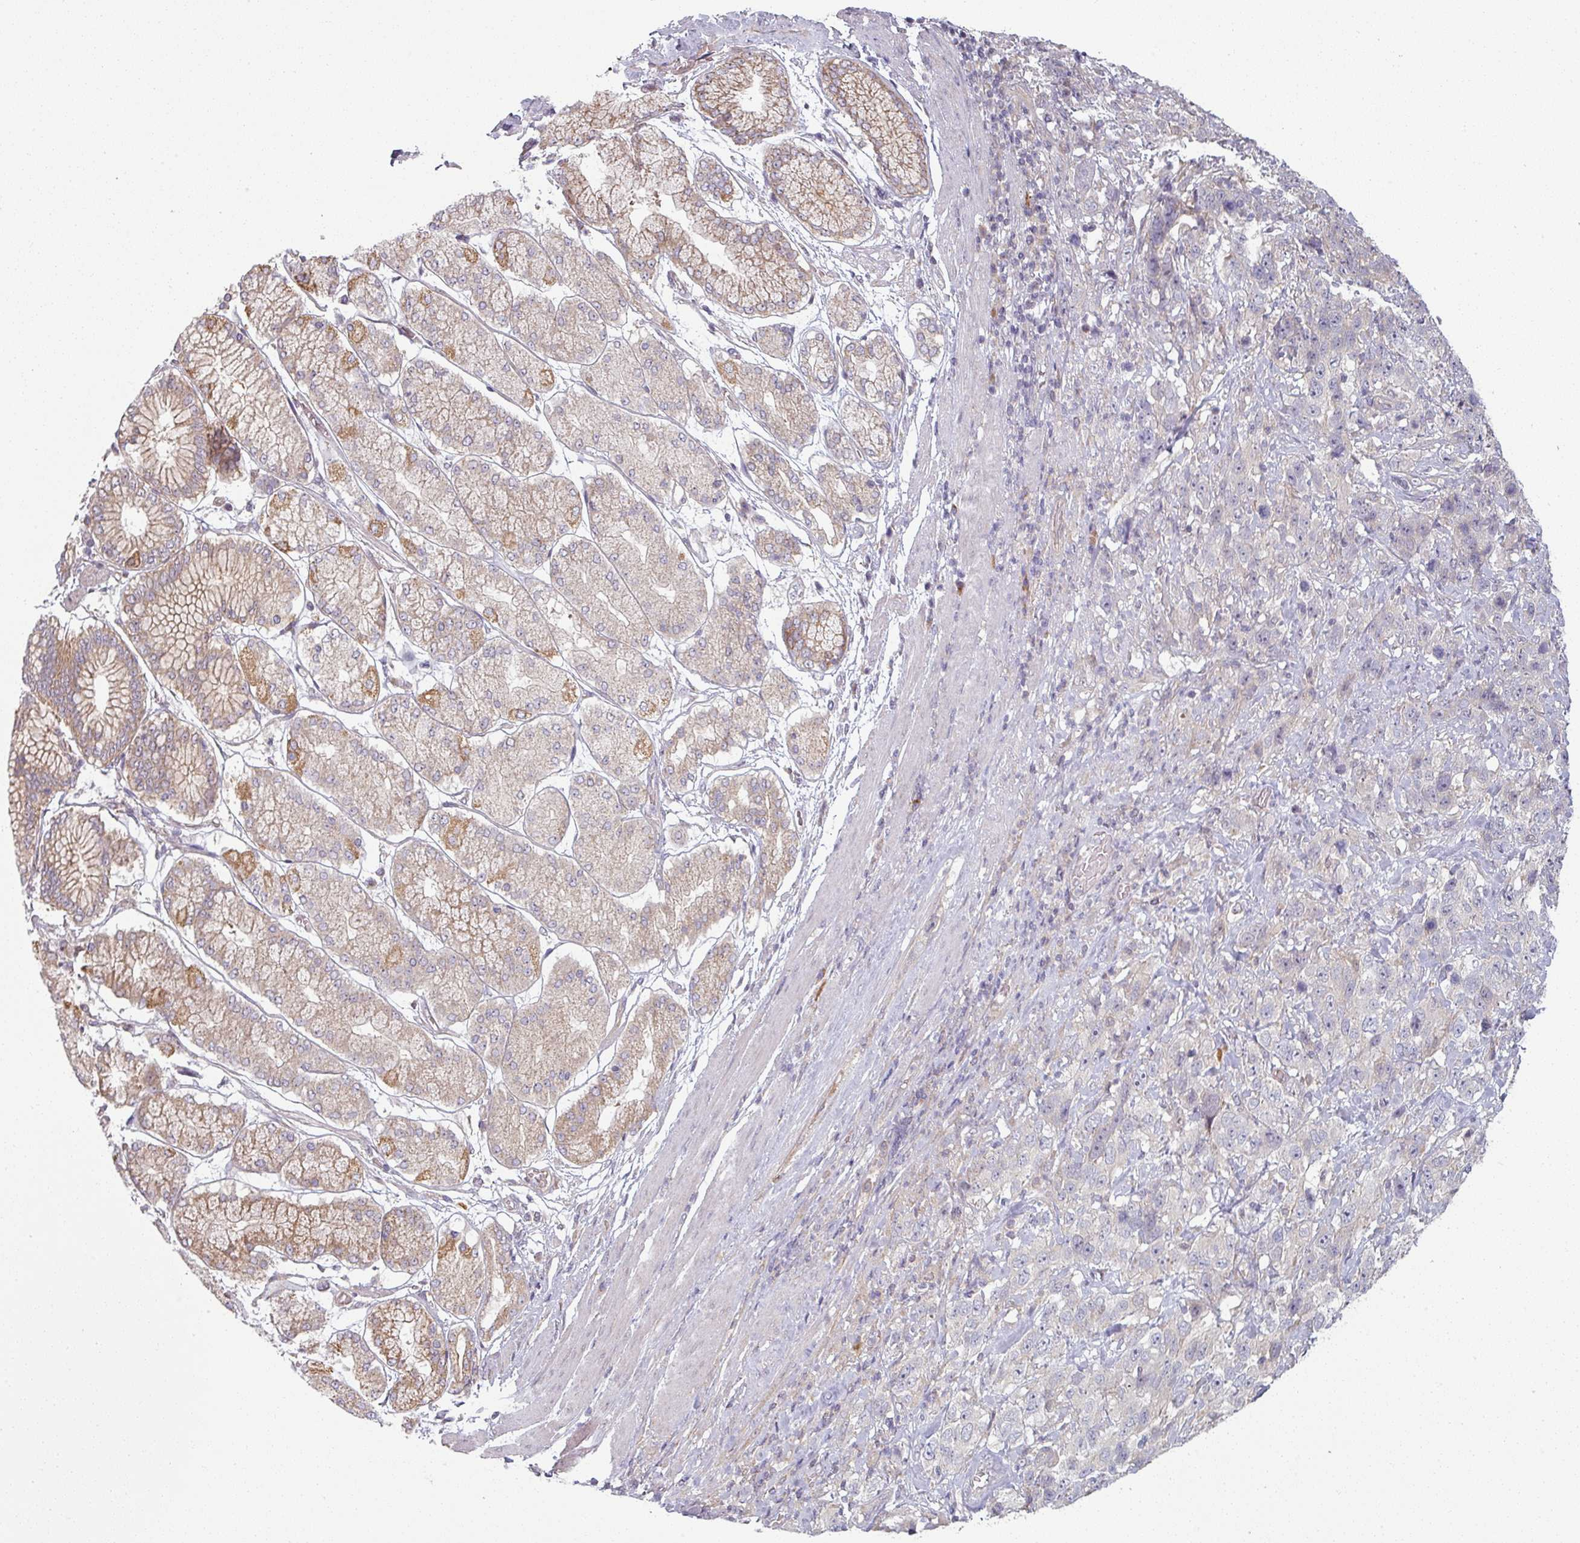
{"staining": {"intensity": "negative", "quantity": "none", "location": "none"}, "tissue": "stomach cancer", "cell_type": "Tumor cells", "image_type": "cancer", "snomed": [{"axis": "morphology", "description": "Normal tissue, NOS"}, {"axis": "morphology", "description": "Adenocarcinoma, NOS"}, {"axis": "topography", "description": "Lymph node"}, {"axis": "topography", "description": "Stomach"}], "caption": "IHC micrograph of neoplastic tissue: stomach cancer (adenocarcinoma) stained with DAB (3,3'-diaminobenzidine) displays no significant protein expression in tumor cells.", "gene": "PLEKHJ1", "patient": {"sex": "male", "age": 48}}